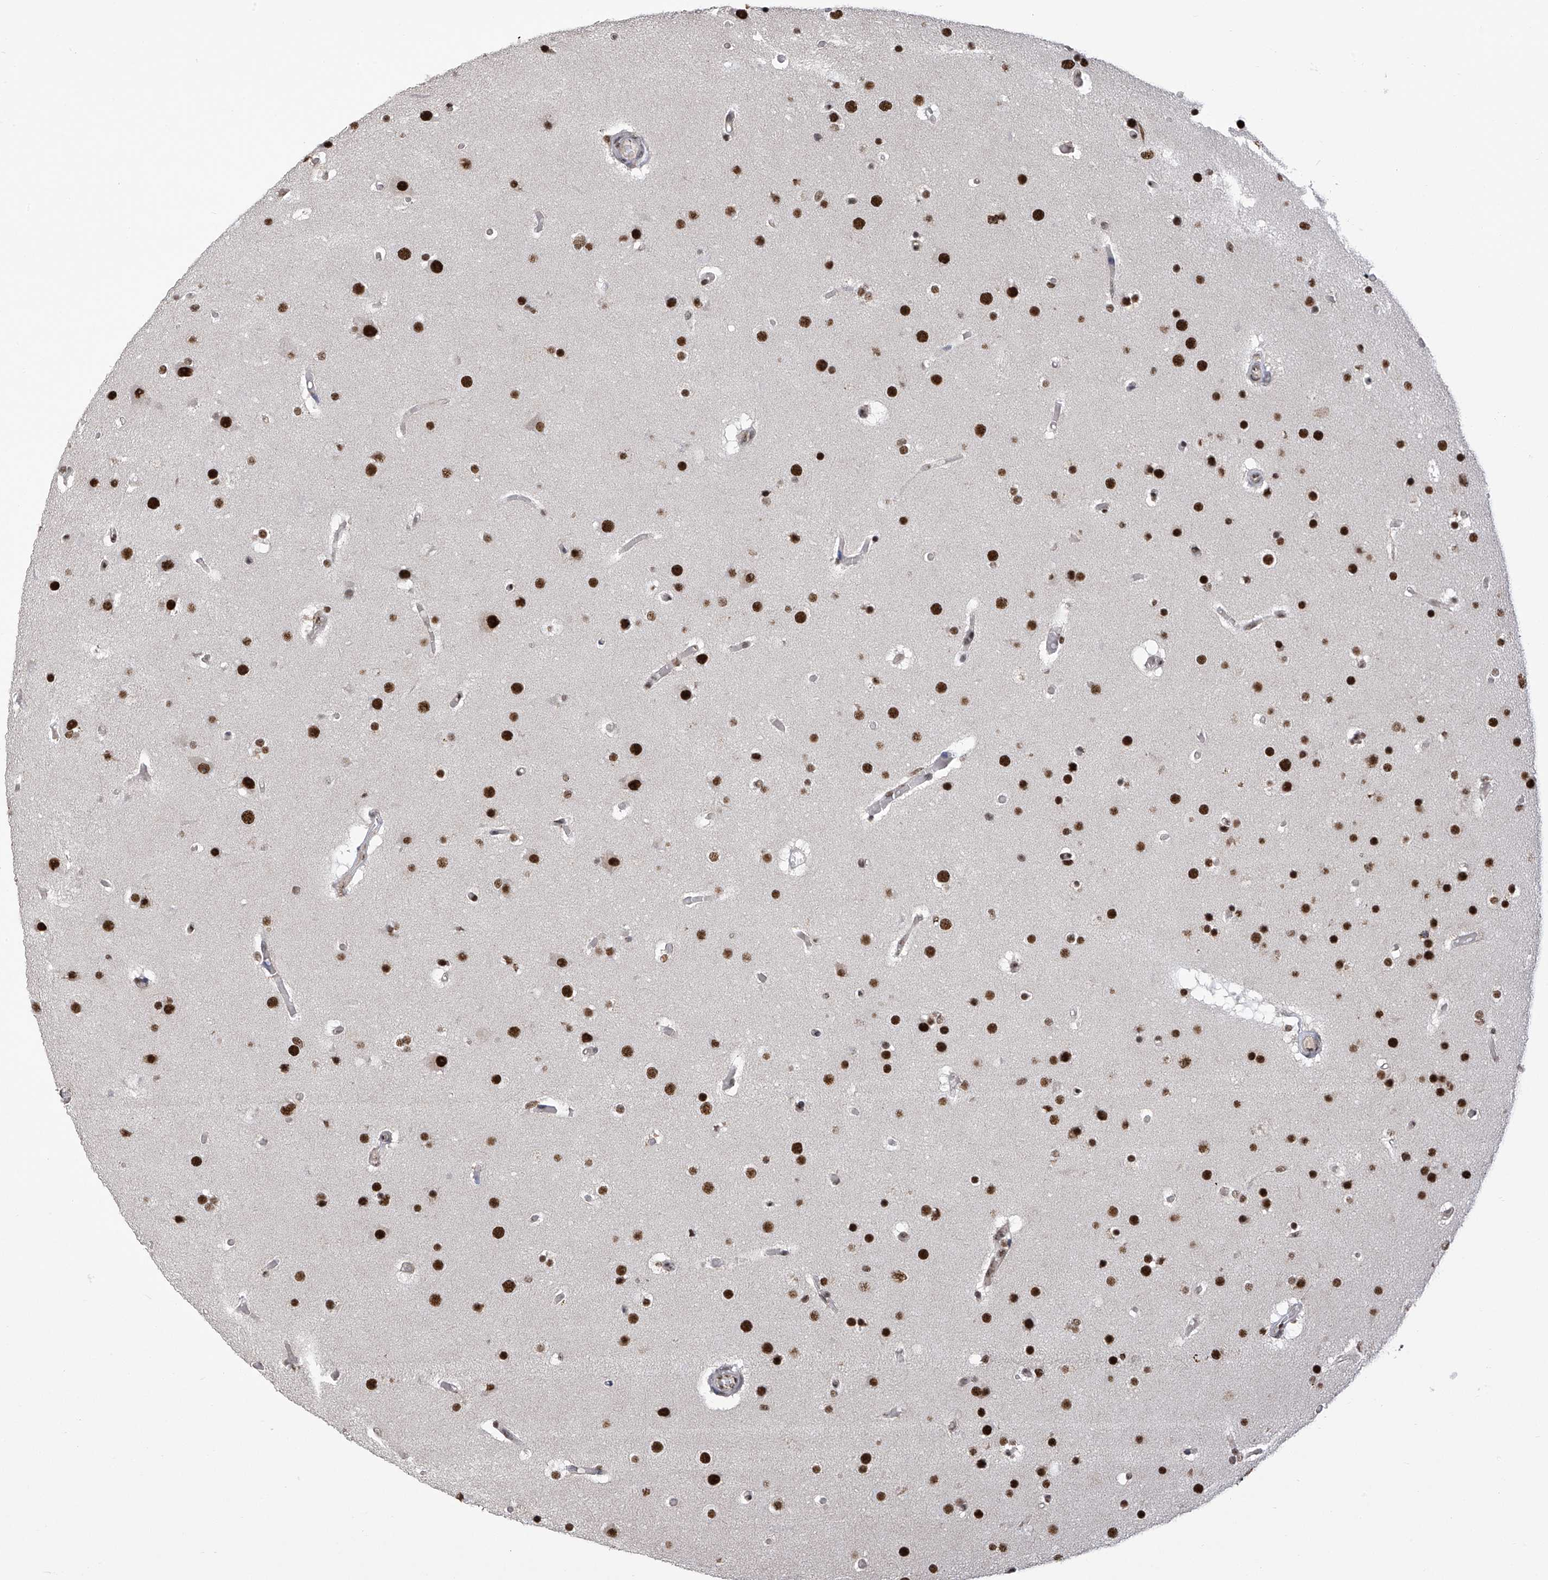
{"staining": {"intensity": "strong", "quantity": ">75%", "location": "nuclear"}, "tissue": "glioma", "cell_type": "Tumor cells", "image_type": "cancer", "snomed": [{"axis": "morphology", "description": "Glioma, malignant, High grade"}, {"axis": "topography", "description": "Cerebral cortex"}], "caption": "Glioma stained with immunohistochemistry (IHC) shows strong nuclear positivity in approximately >75% of tumor cells.", "gene": "APLF", "patient": {"sex": "female", "age": 36}}